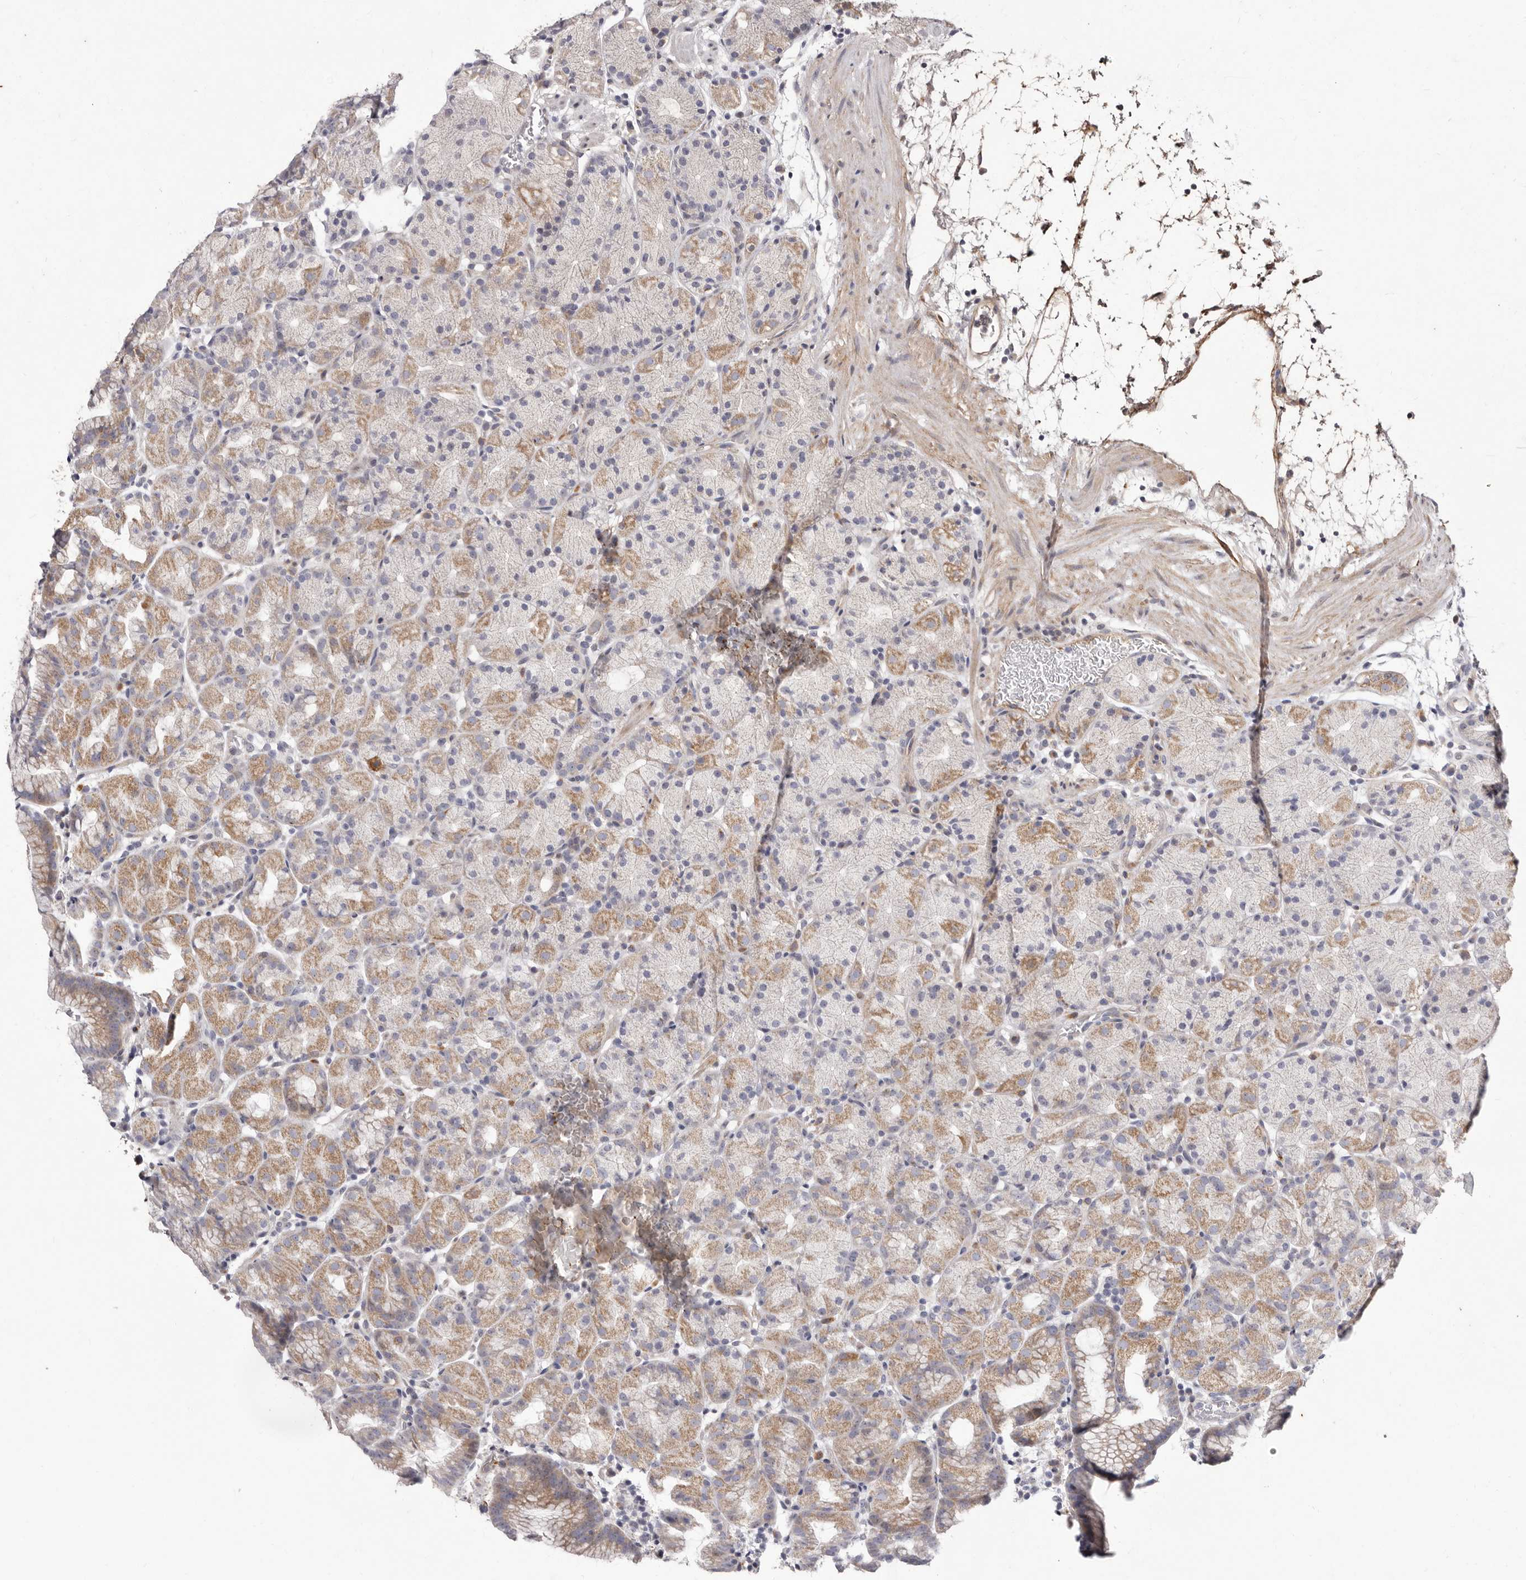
{"staining": {"intensity": "moderate", "quantity": "25%-75%", "location": "cytoplasmic/membranous"}, "tissue": "stomach", "cell_type": "Glandular cells", "image_type": "normal", "snomed": [{"axis": "morphology", "description": "Normal tissue, NOS"}, {"axis": "topography", "description": "Stomach, upper"}], "caption": "About 25%-75% of glandular cells in normal stomach show moderate cytoplasmic/membranous protein positivity as visualized by brown immunohistochemical staining.", "gene": "NUBPL", "patient": {"sex": "male", "age": 48}}